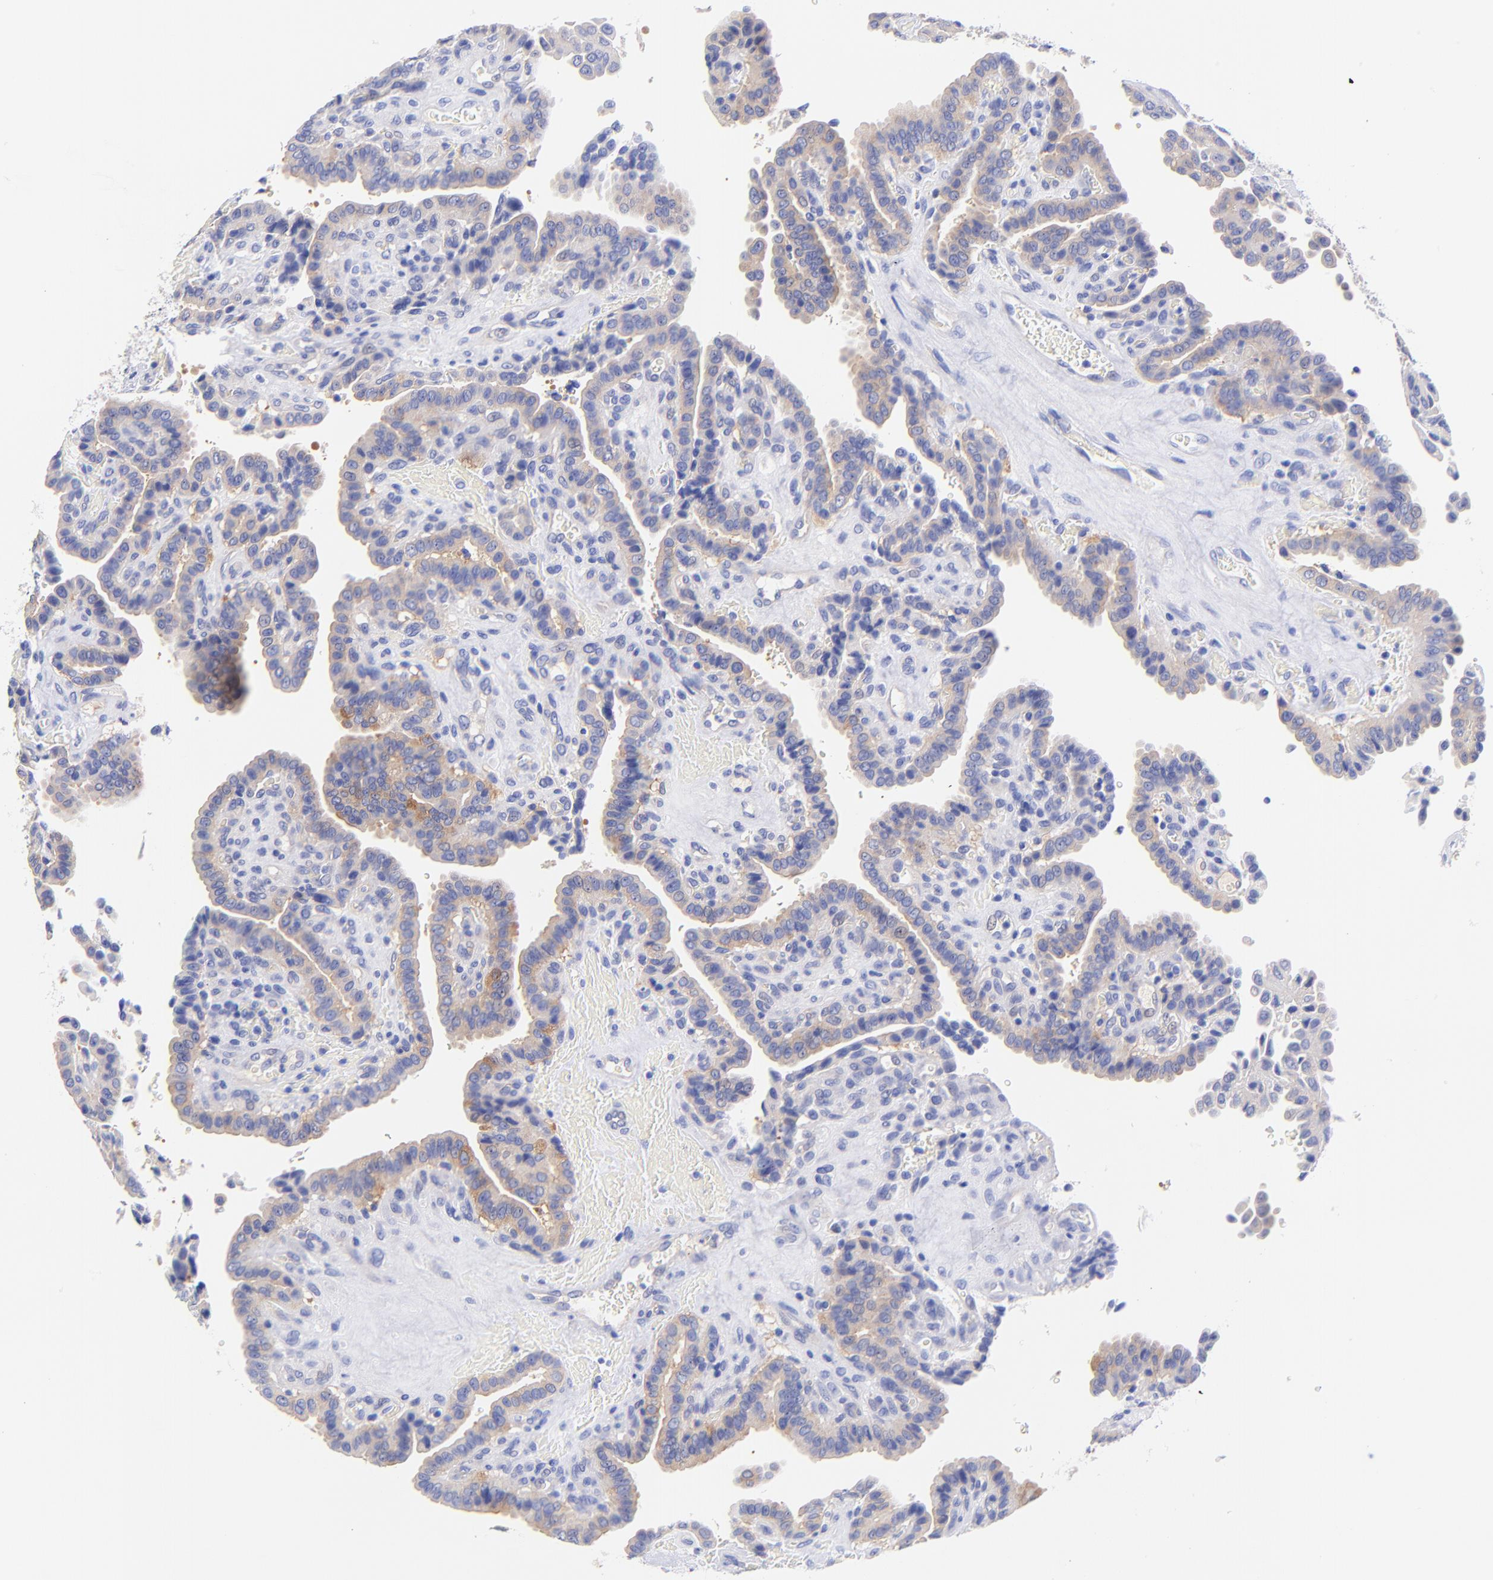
{"staining": {"intensity": "weak", "quantity": "25%-75%", "location": "cytoplasmic/membranous"}, "tissue": "thyroid cancer", "cell_type": "Tumor cells", "image_type": "cancer", "snomed": [{"axis": "morphology", "description": "Papillary adenocarcinoma, NOS"}, {"axis": "topography", "description": "Thyroid gland"}], "caption": "Thyroid papillary adenocarcinoma stained for a protein demonstrates weak cytoplasmic/membranous positivity in tumor cells.", "gene": "GPHN", "patient": {"sex": "male", "age": 87}}